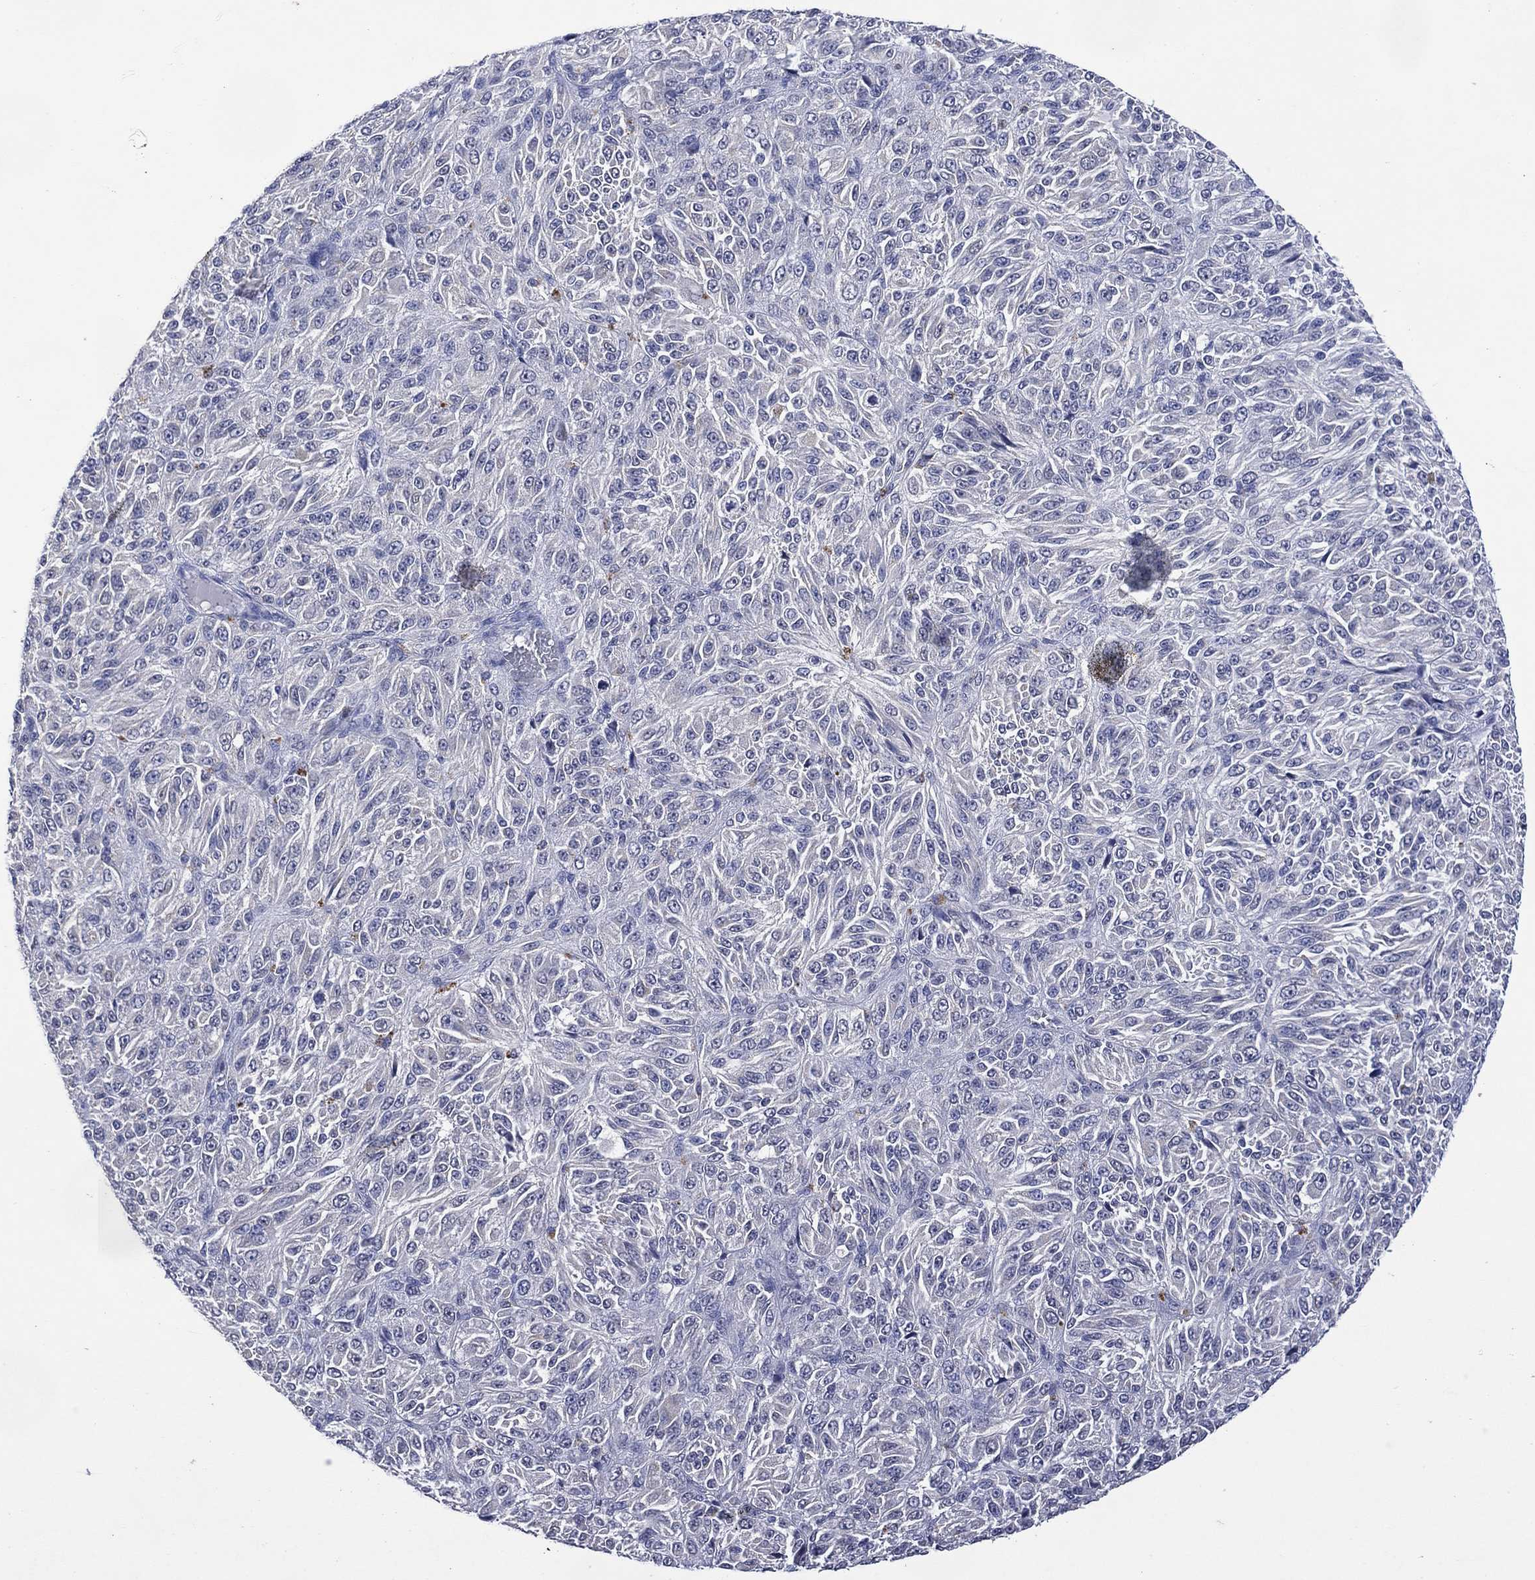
{"staining": {"intensity": "negative", "quantity": "none", "location": "none"}, "tissue": "melanoma", "cell_type": "Tumor cells", "image_type": "cancer", "snomed": [{"axis": "morphology", "description": "Malignant melanoma, Metastatic site"}, {"axis": "topography", "description": "Brain"}], "caption": "This is an immunohistochemistry photomicrograph of human malignant melanoma (metastatic site). There is no expression in tumor cells.", "gene": "ASB10", "patient": {"sex": "female", "age": 56}}